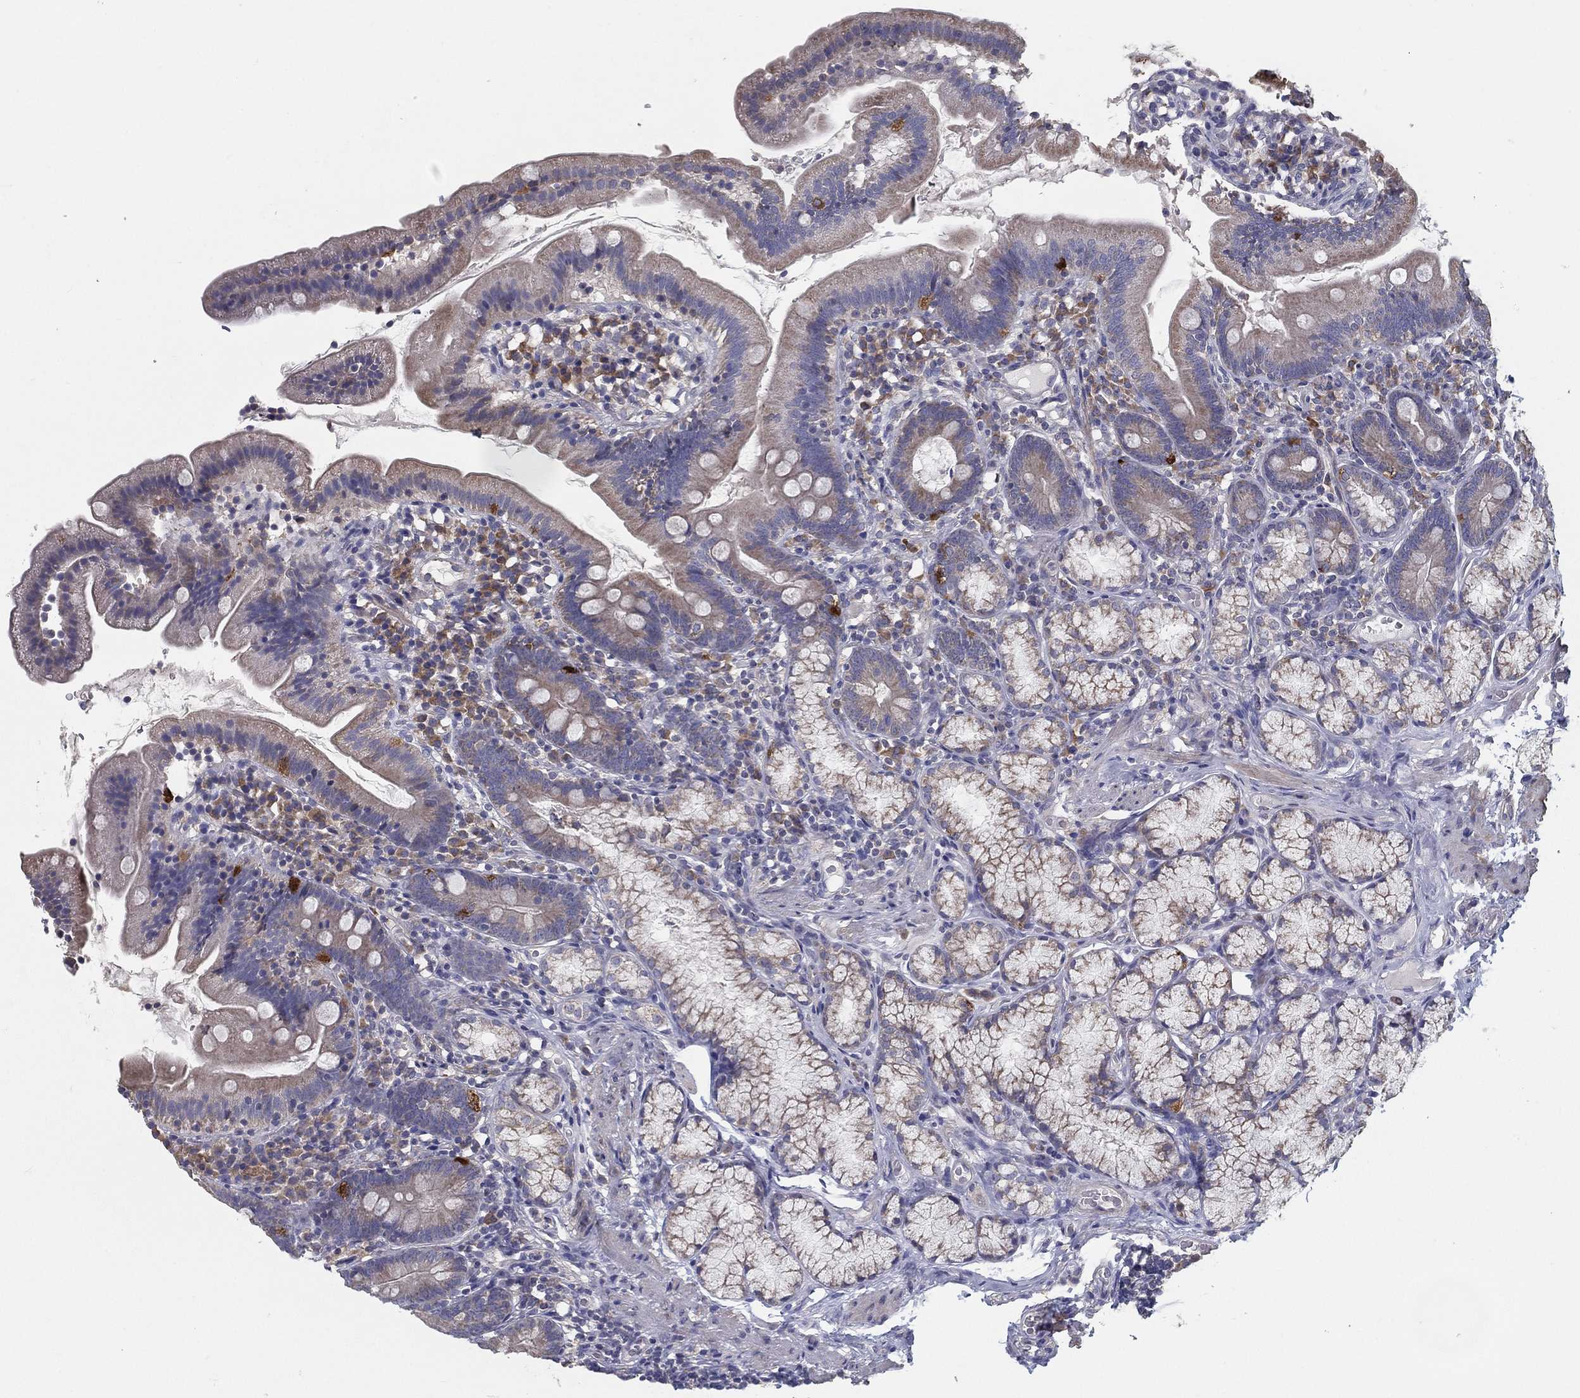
{"staining": {"intensity": "strong", "quantity": "<25%", "location": "cytoplasmic/membranous"}, "tissue": "duodenum", "cell_type": "Glandular cells", "image_type": "normal", "snomed": [{"axis": "morphology", "description": "Normal tissue, NOS"}, {"axis": "topography", "description": "Duodenum"}], "caption": "DAB (3,3'-diaminobenzidine) immunohistochemical staining of benign duodenum shows strong cytoplasmic/membranous protein positivity in about <25% of glandular cells. The staining is performed using DAB brown chromogen to label protein expression. The nuclei are counter-stained blue using hematoxylin.", "gene": "PCSK1", "patient": {"sex": "female", "age": 67}}